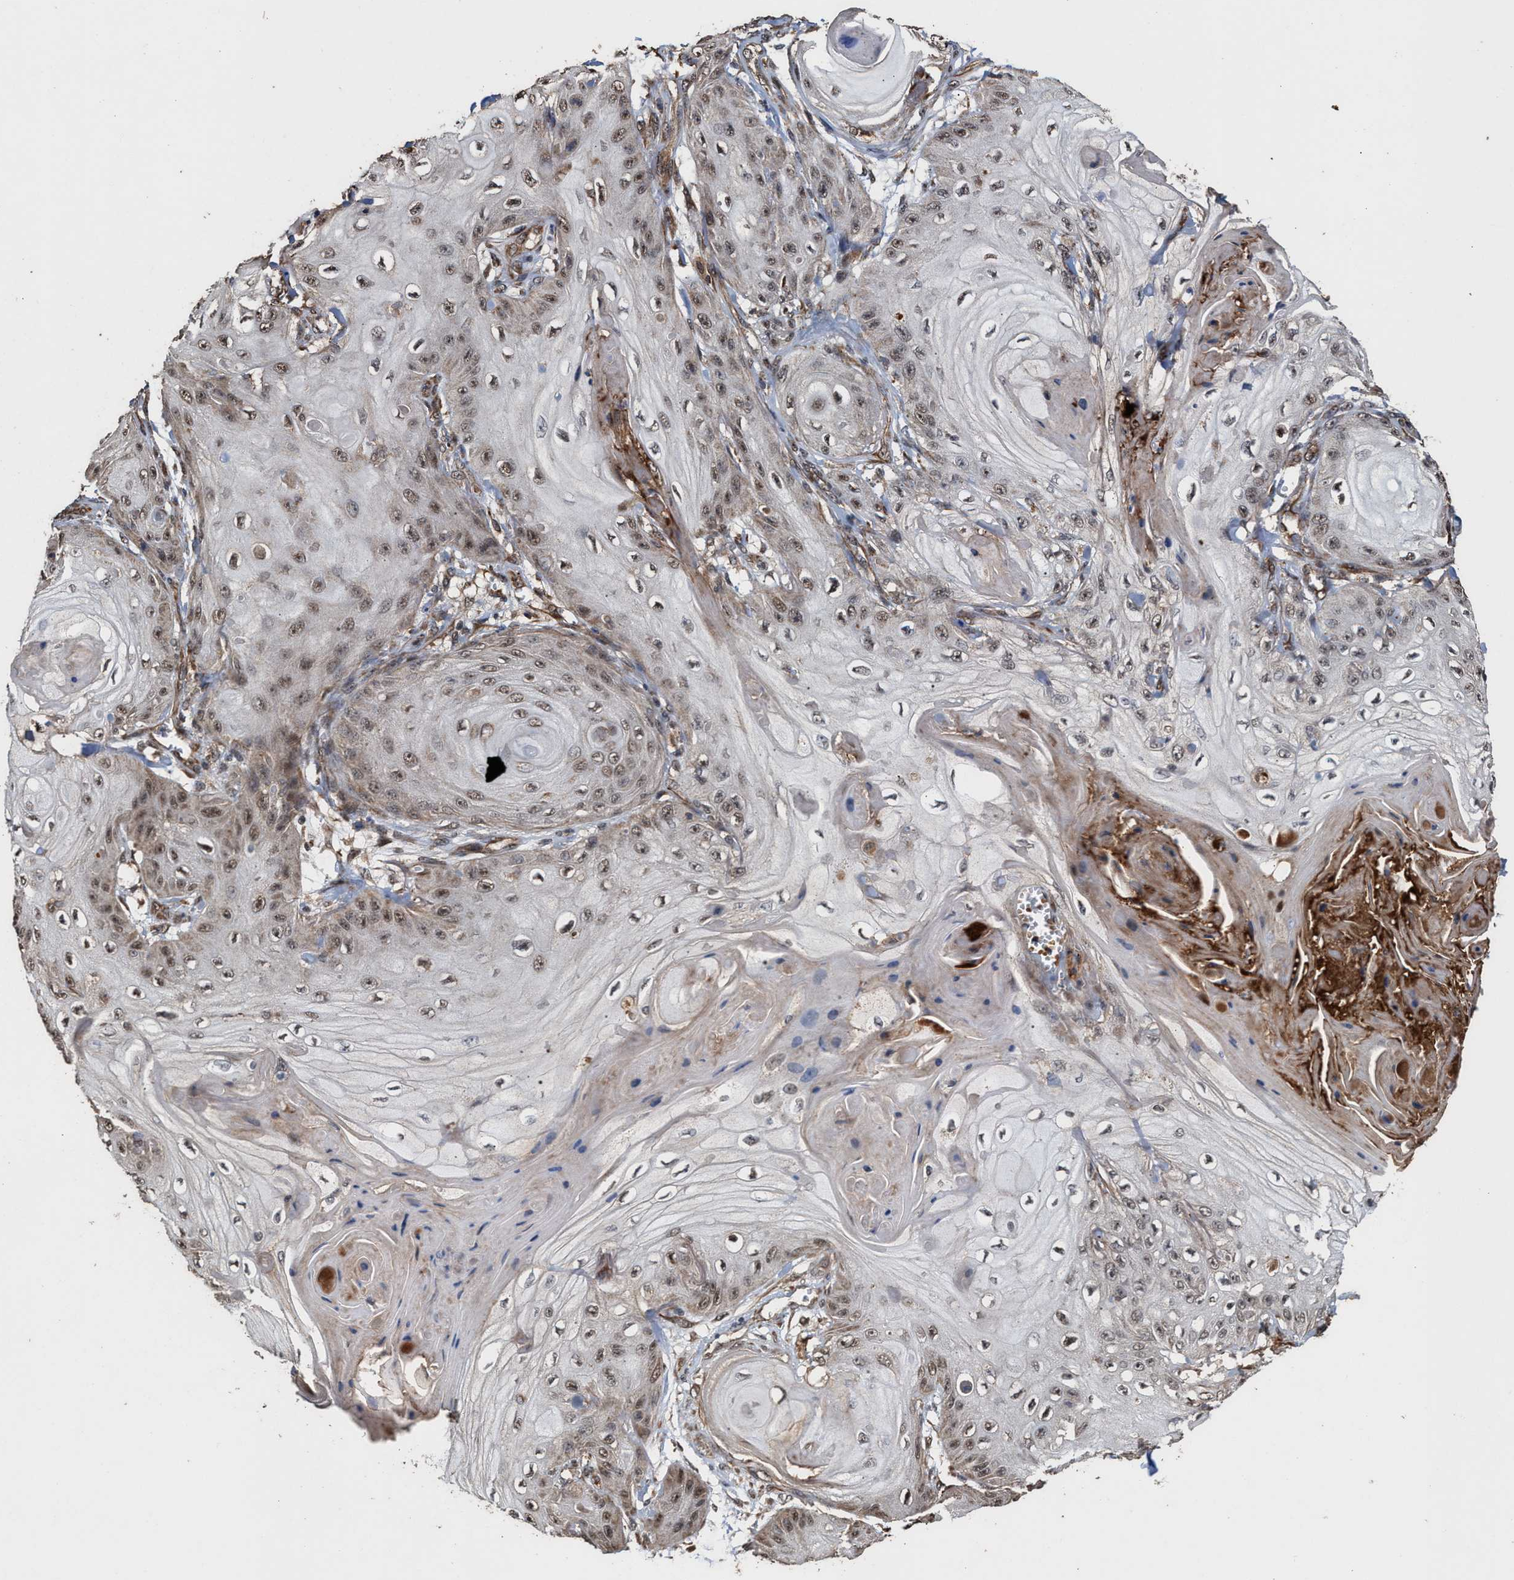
{"staining": {"intensity": "weak", "quantity": ">75%", "location": "cytoplasmic/membranous,nuclear"}, "tissue": "skin cancer", "cell_type": "Tumor cells", "image_type": "cancer", "snomed": [{"axis": "morphology", "description": "Squamous cell carcinoma, NOS"}, {"axis": "topography", "description": "Skin"}], "caption": "Skin cancer was stained to show a protein in brown. There is low levels of weak cytoplasmic/membranous and nuclear expression in about >75% of tumor cells.", "gene": "ZNHIT6", "patient": {"sex": "male", "age": 74}}